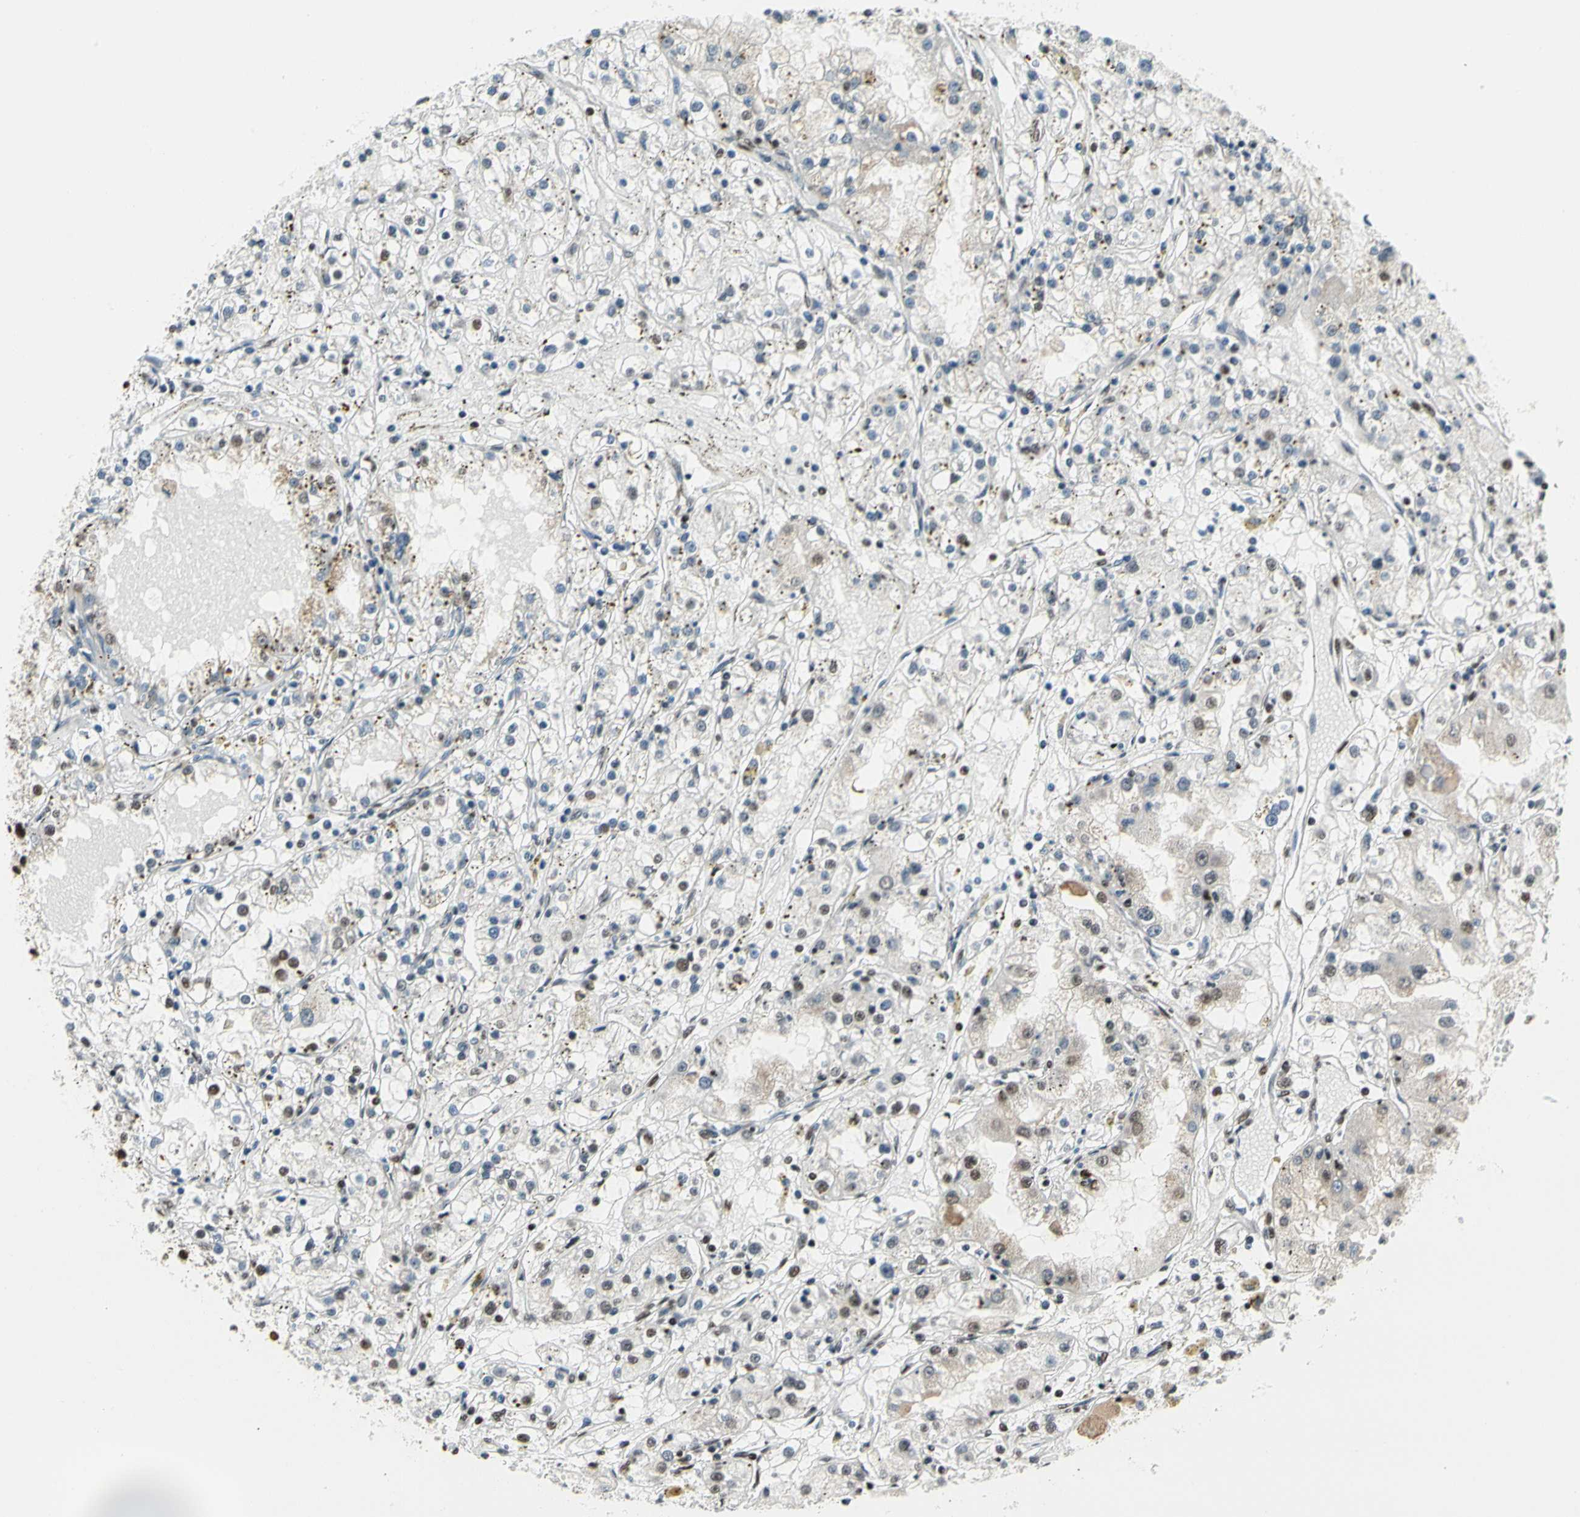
{"staining": {"intensity": "moderate", "quantity": "<25%", "location": "nuclear"}, "tissue": "renal cancer", "cell_type": "Tumor cells", "image_type": "cancer", "snomed": [{"axis": "morphology", "description": "Adenocarcinoma, NOS"}, {"axis": "topography", "description": "Kidney"}], "caption": "Immunohistochemical staining of human renal adenocarcinoma demonstrates low levels of moderate nuclear staining in approximately <25% of tumor cells. Nuclei are stained in blue.", "gene": "SRSF11", "patient": {"sex": "male", "age": 56}}